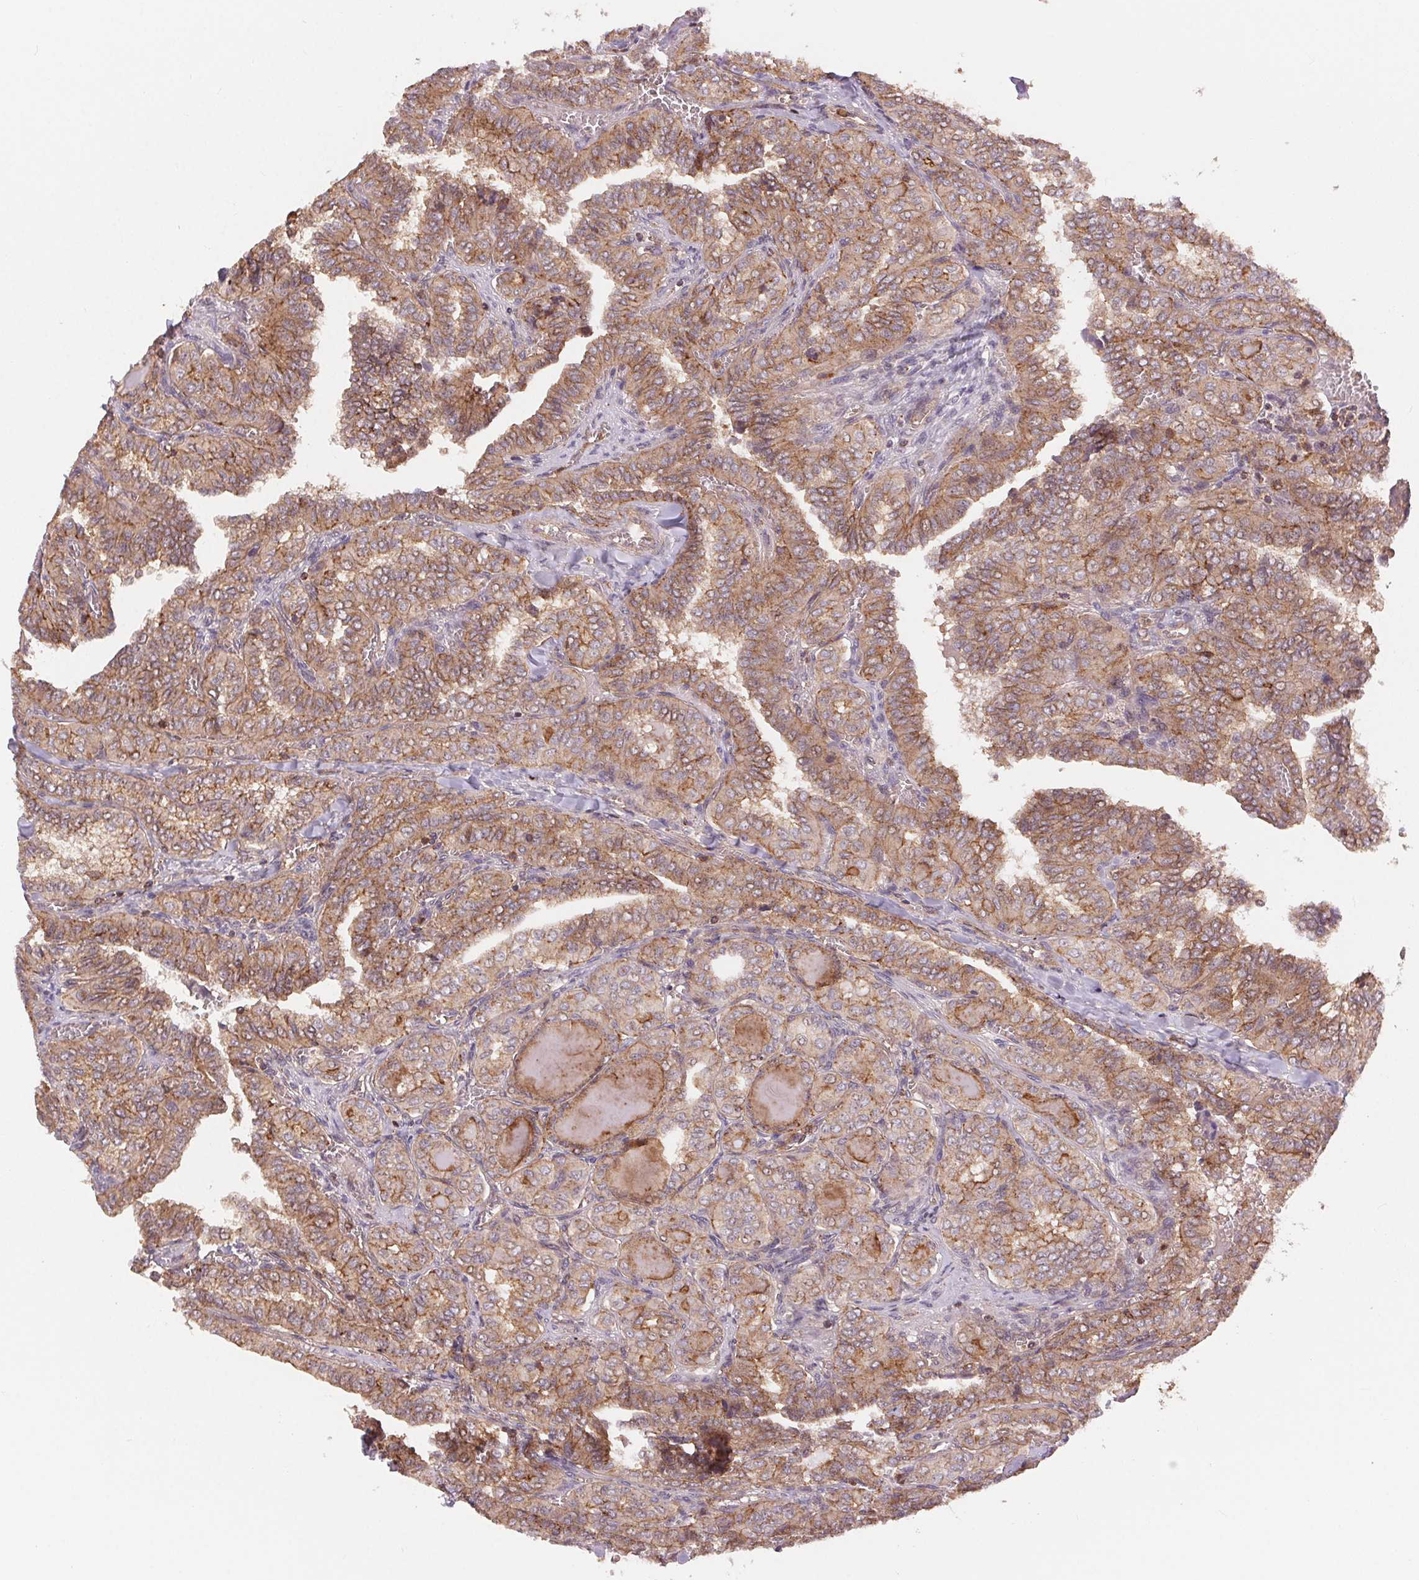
{"staining": {"intensity": "moderate", "quantity": ">75%", "location": "cytoplasmic/membranous"}, "tissue": "thyroid cancer", "cell_type": "Tumor cells", "image_type": "cancer", "snomed": [{"axis": "morphology", "description": "Papillary adenocarcinoma, NOS"}, {"axis": "topography", "description": "Thyroid gland"}], "caption": "A high-resolution histopathology image shows IHC staining of papillary adenocarcinoma (thyroid), which demonstrates moderate cytoplasmic/membranous positivity in about >75% of tumor cells.", "gene": "CHMP4B", "patient": {"sex": "female", "age": 41}}